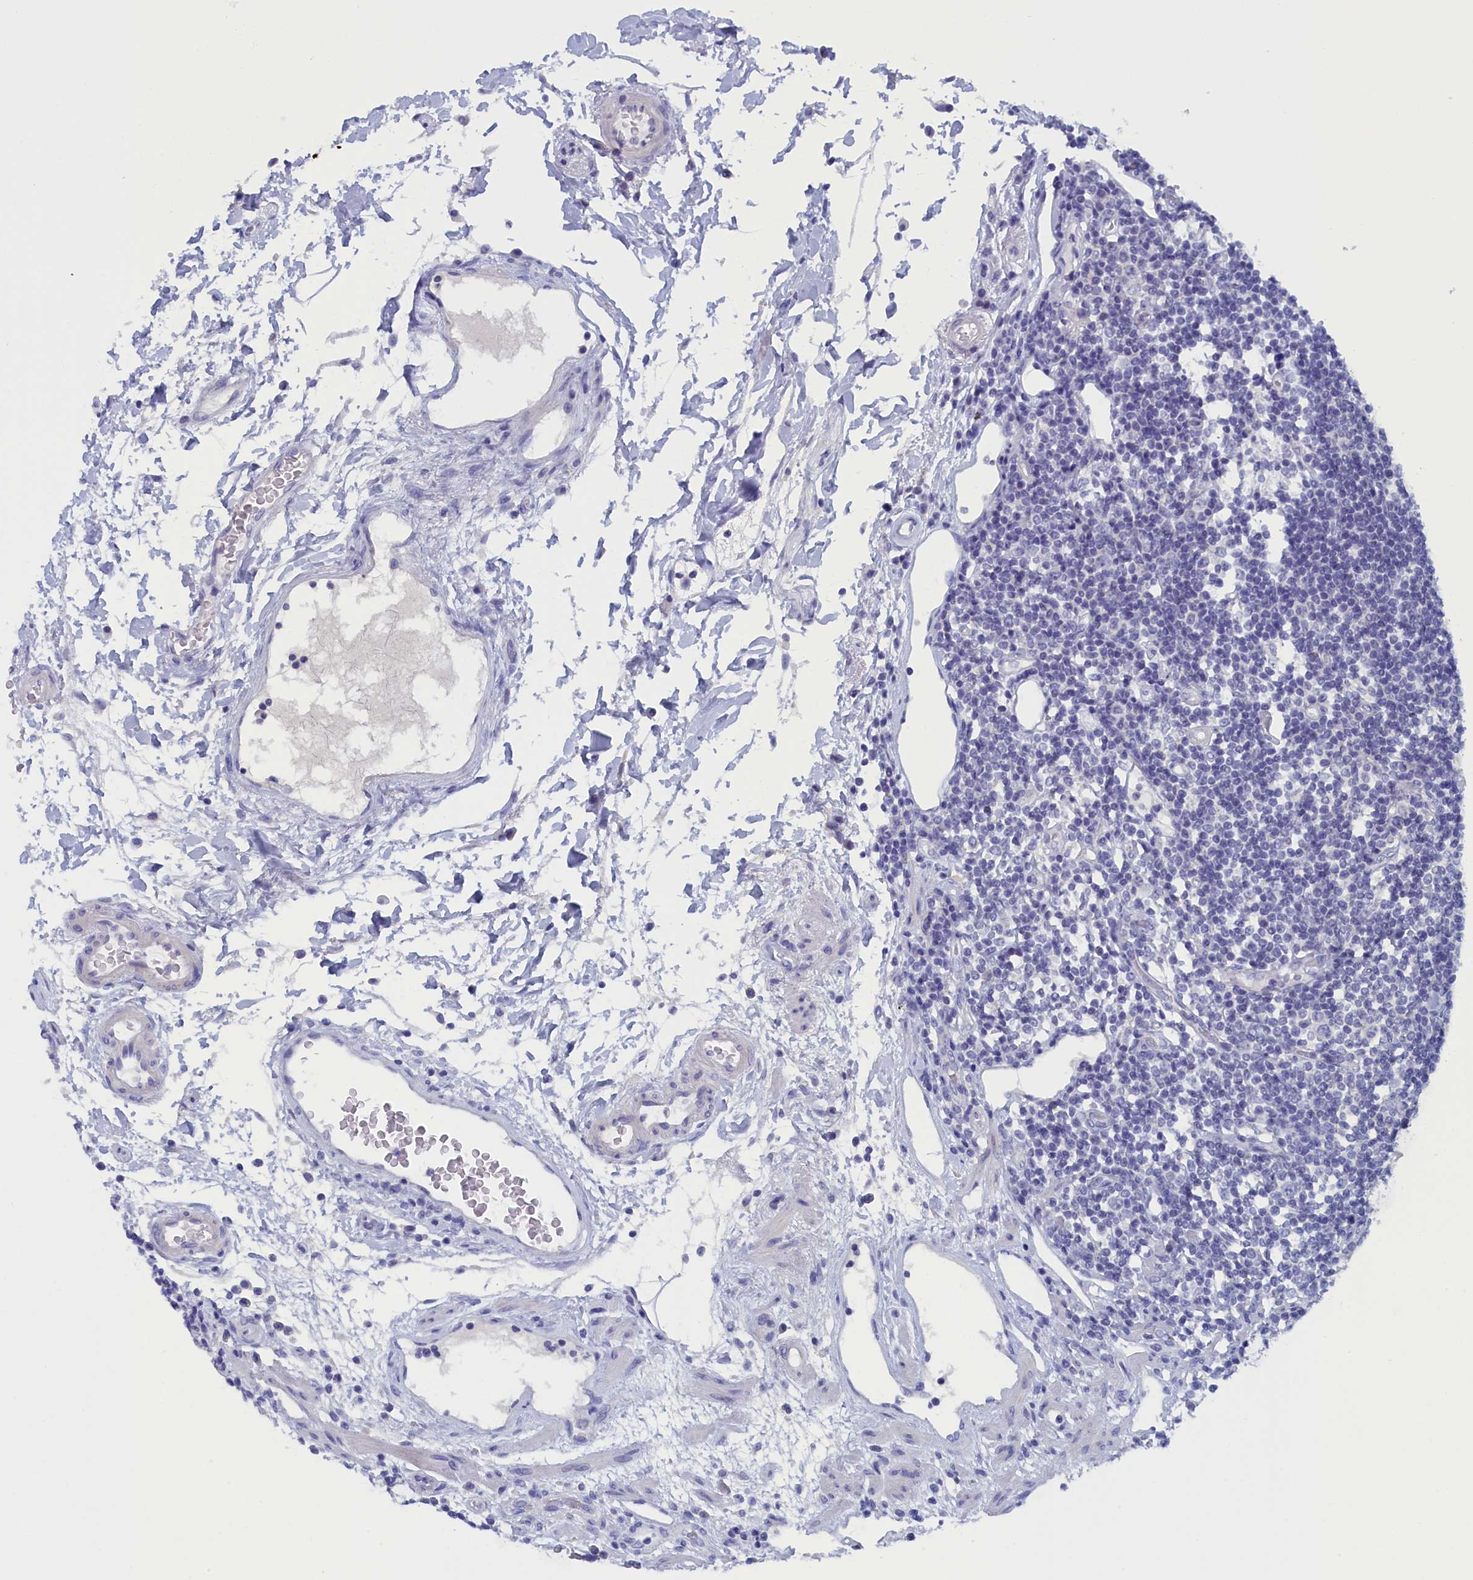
{"staining": {"intensity": "negative", "quantity": "none", "location": "none"}, "tissue": "colon", "cell_type": "Endothelial cells", "image_type": "normal", "snomed": [{"axis": "morphology", "description": "Normal tissue, NOS"}, {"axis": "topography", "description": "Colon"}], "caption": "Benign colon was stained to show a protein in brown. There is no significant positivity in endothelial cells. Nuclei are stained in blue.", "gene": "ANKRD2", "patient": {"sex": "female", "age": 79}}